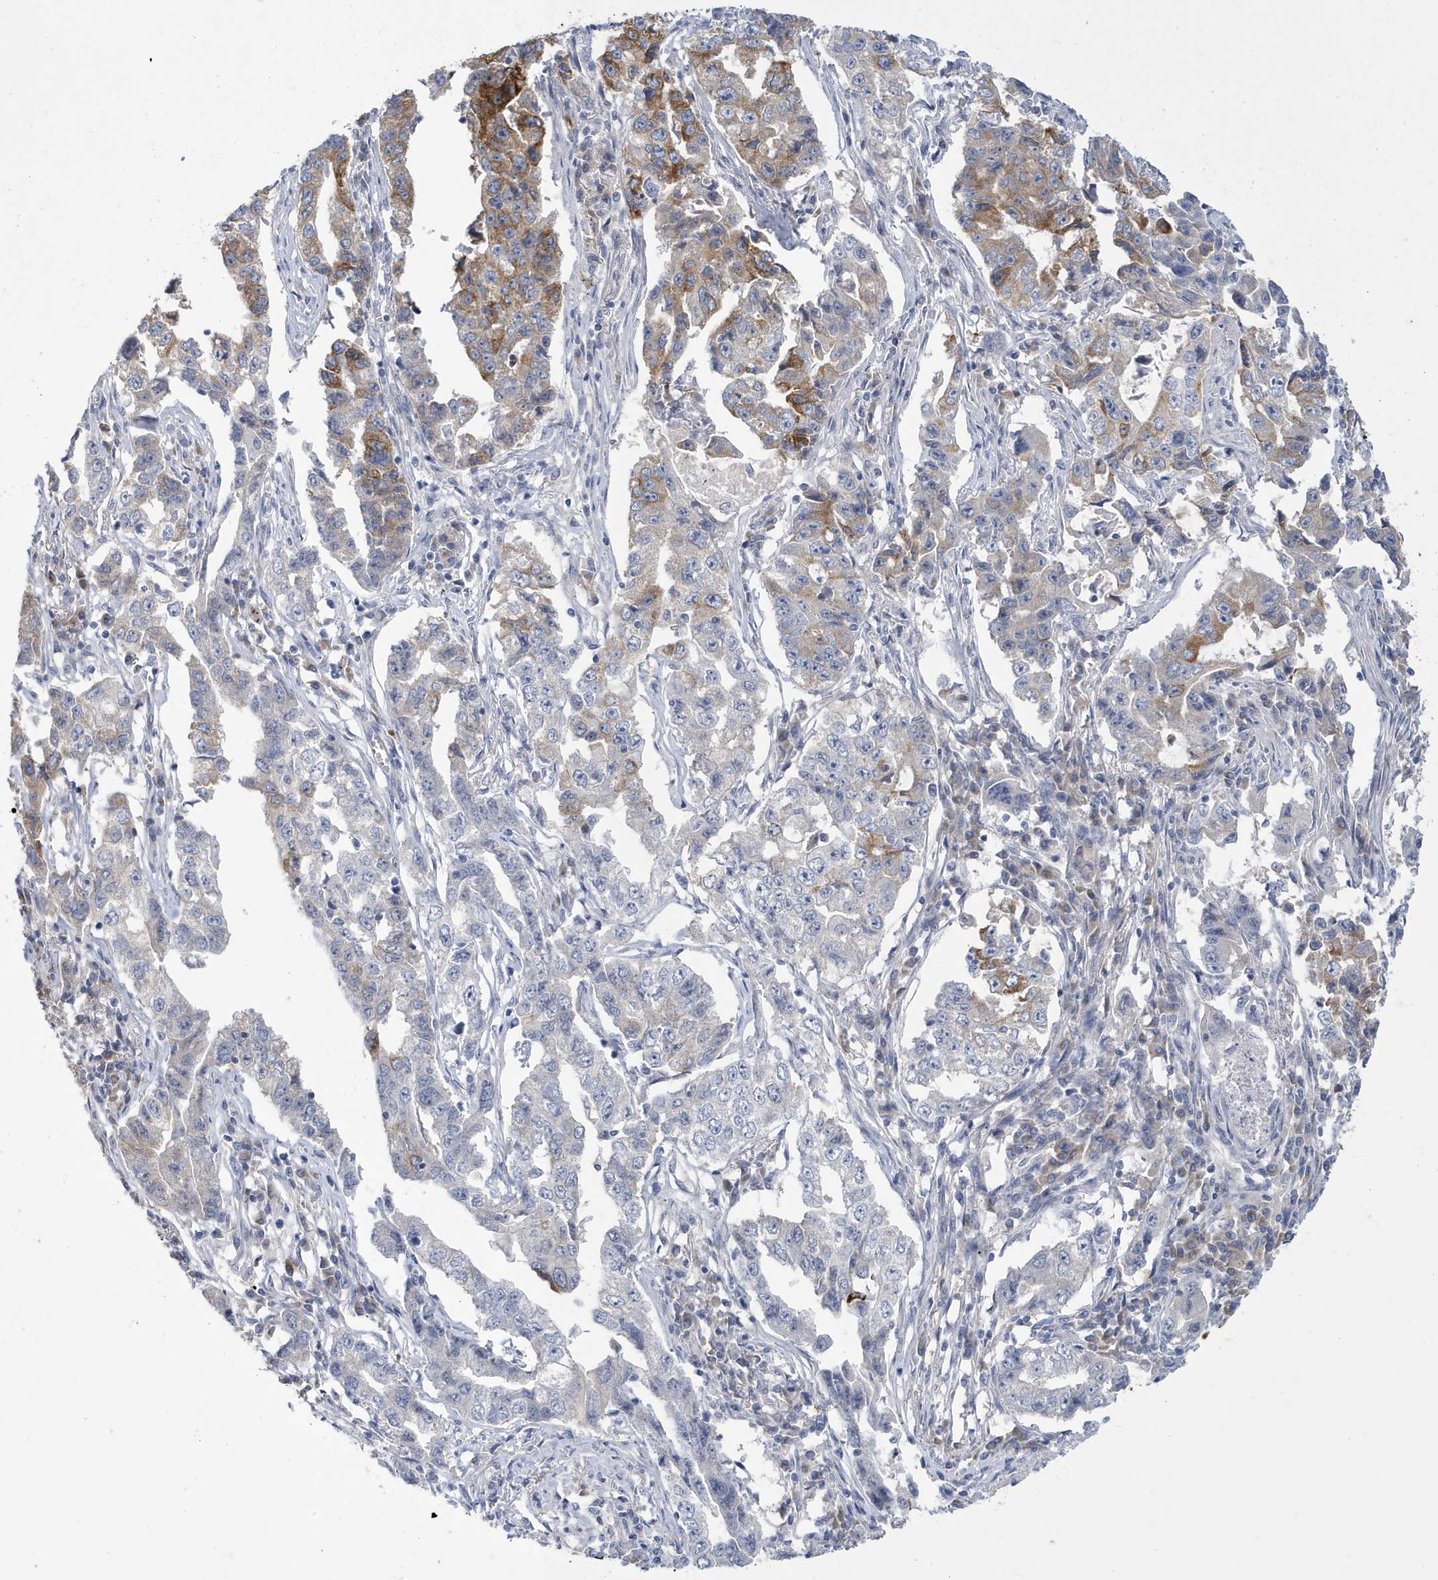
{"staining": {"intensity": "moderate", "quantity": "<25%", "location": "cytoplasmic/membranous"}, "tissue": "lung cancer", "cell_type": "Tumor cells", "image_type": "cancer", "snomed": [{"axis": "morphology", "description": "Adenocarcinoma, NOS"}, {"axis": "topography", "description": "Lung"}], "caption": "Lung adenocarcinoma stained with DAB immunohistochemistry exhibits low levels of moderate cytoplasmic/membranous staining in about <25% of tumor cells. (DAB (3,3'-diaminobenzidine) IHC with brightfield microscopy, high magnification).", "gene": "ZNF654", "patient": {"sex": "female", "age": 51}}